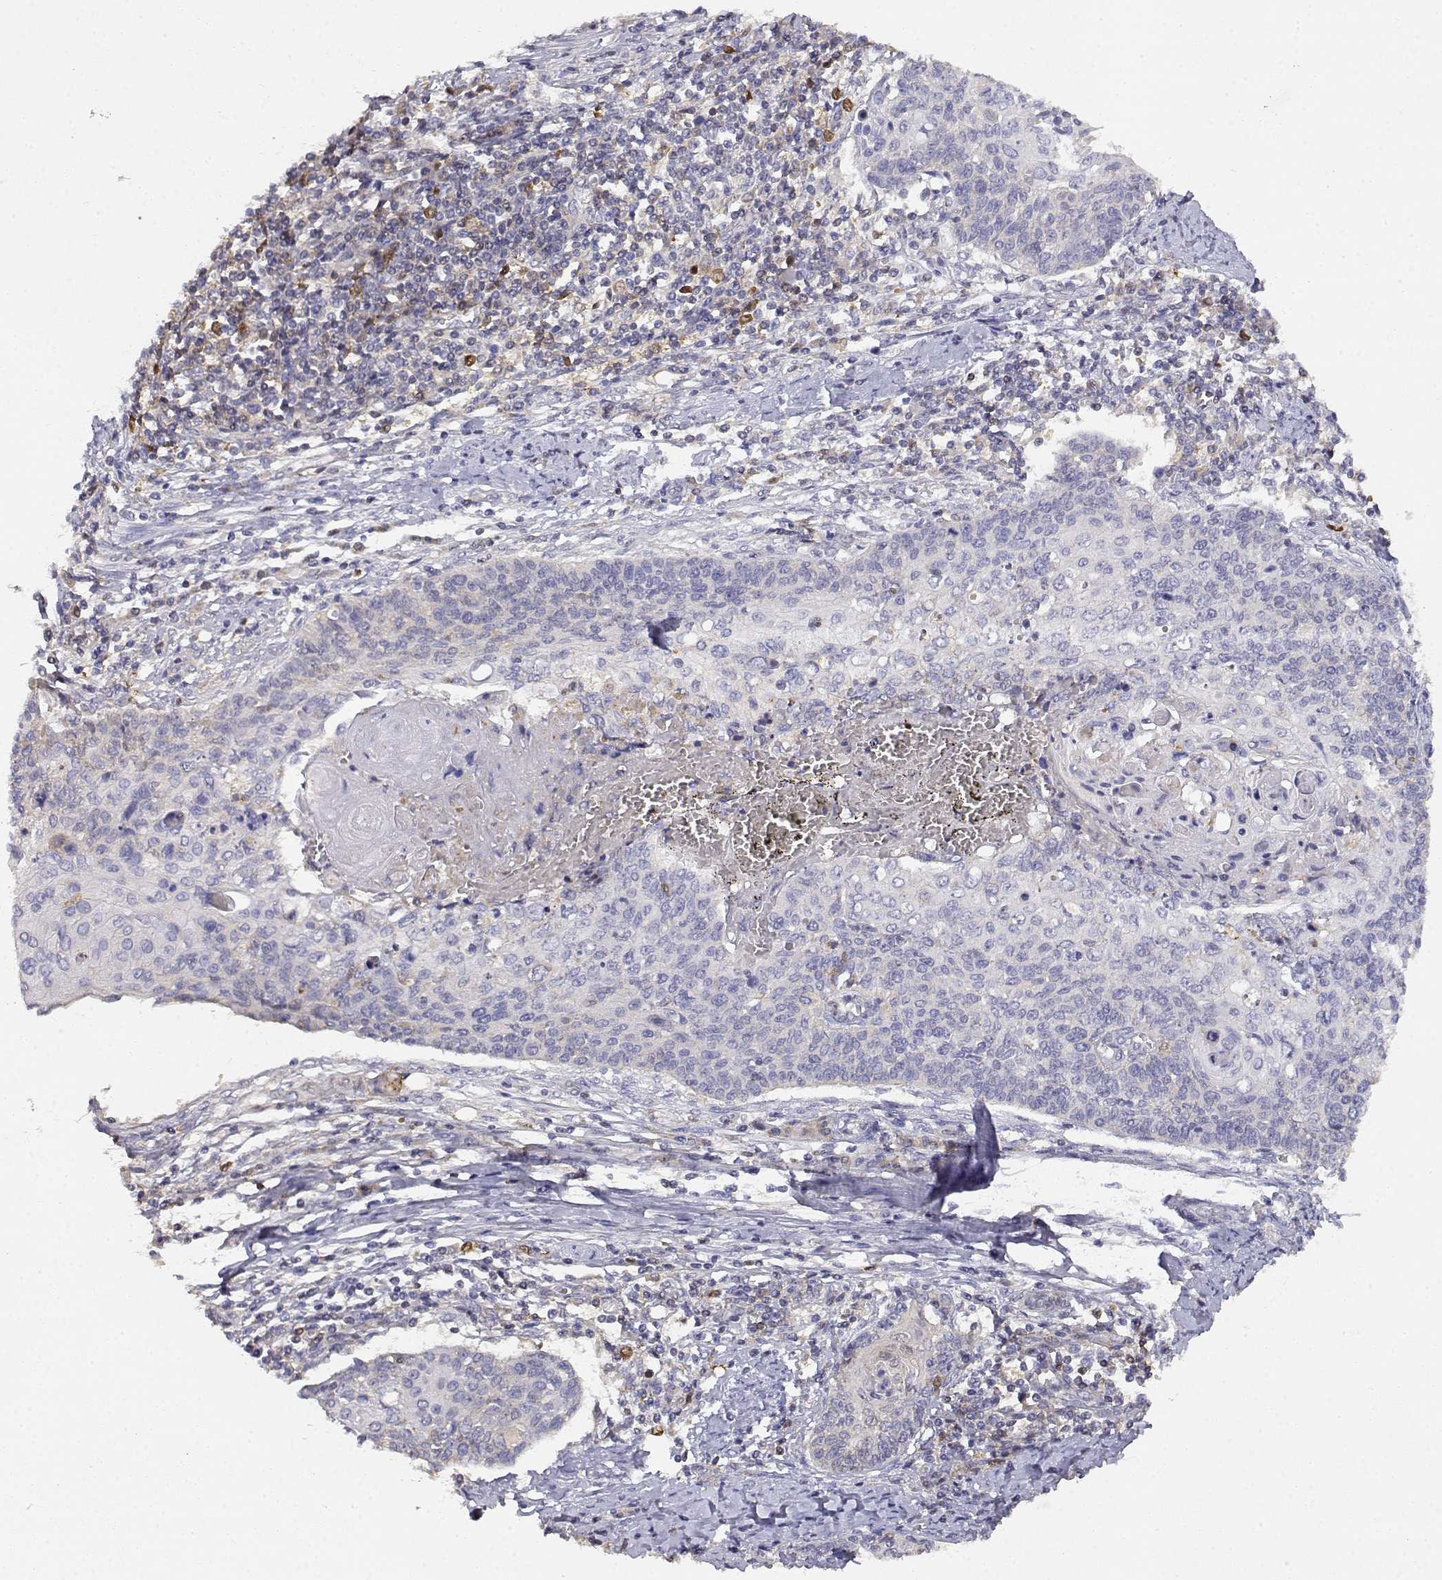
{"staining": {"intensity": "negative", "quantity": "none", "location": "none"}, "tissue": "cervical cancer", "cell_type": "Tumor cells", "image_type": "cancer", "snomed": [{"axis": "morphology", "description": "Squamous cell carcinoma, NOS"}, {"axis": "topography", "description": "Cervix"}], "caption": "This histopathology image is of squamous cell carcinoma (cervical) stained with immunohistochemistry (IHC) to label a protein in brown with the nuclei are counter-stained blue. There is no positivity in tumor cells. (IHC, brightfield microscopy, high magnification).", "gene": "ADA", "patient": {"sex": "female", "age": 39}}